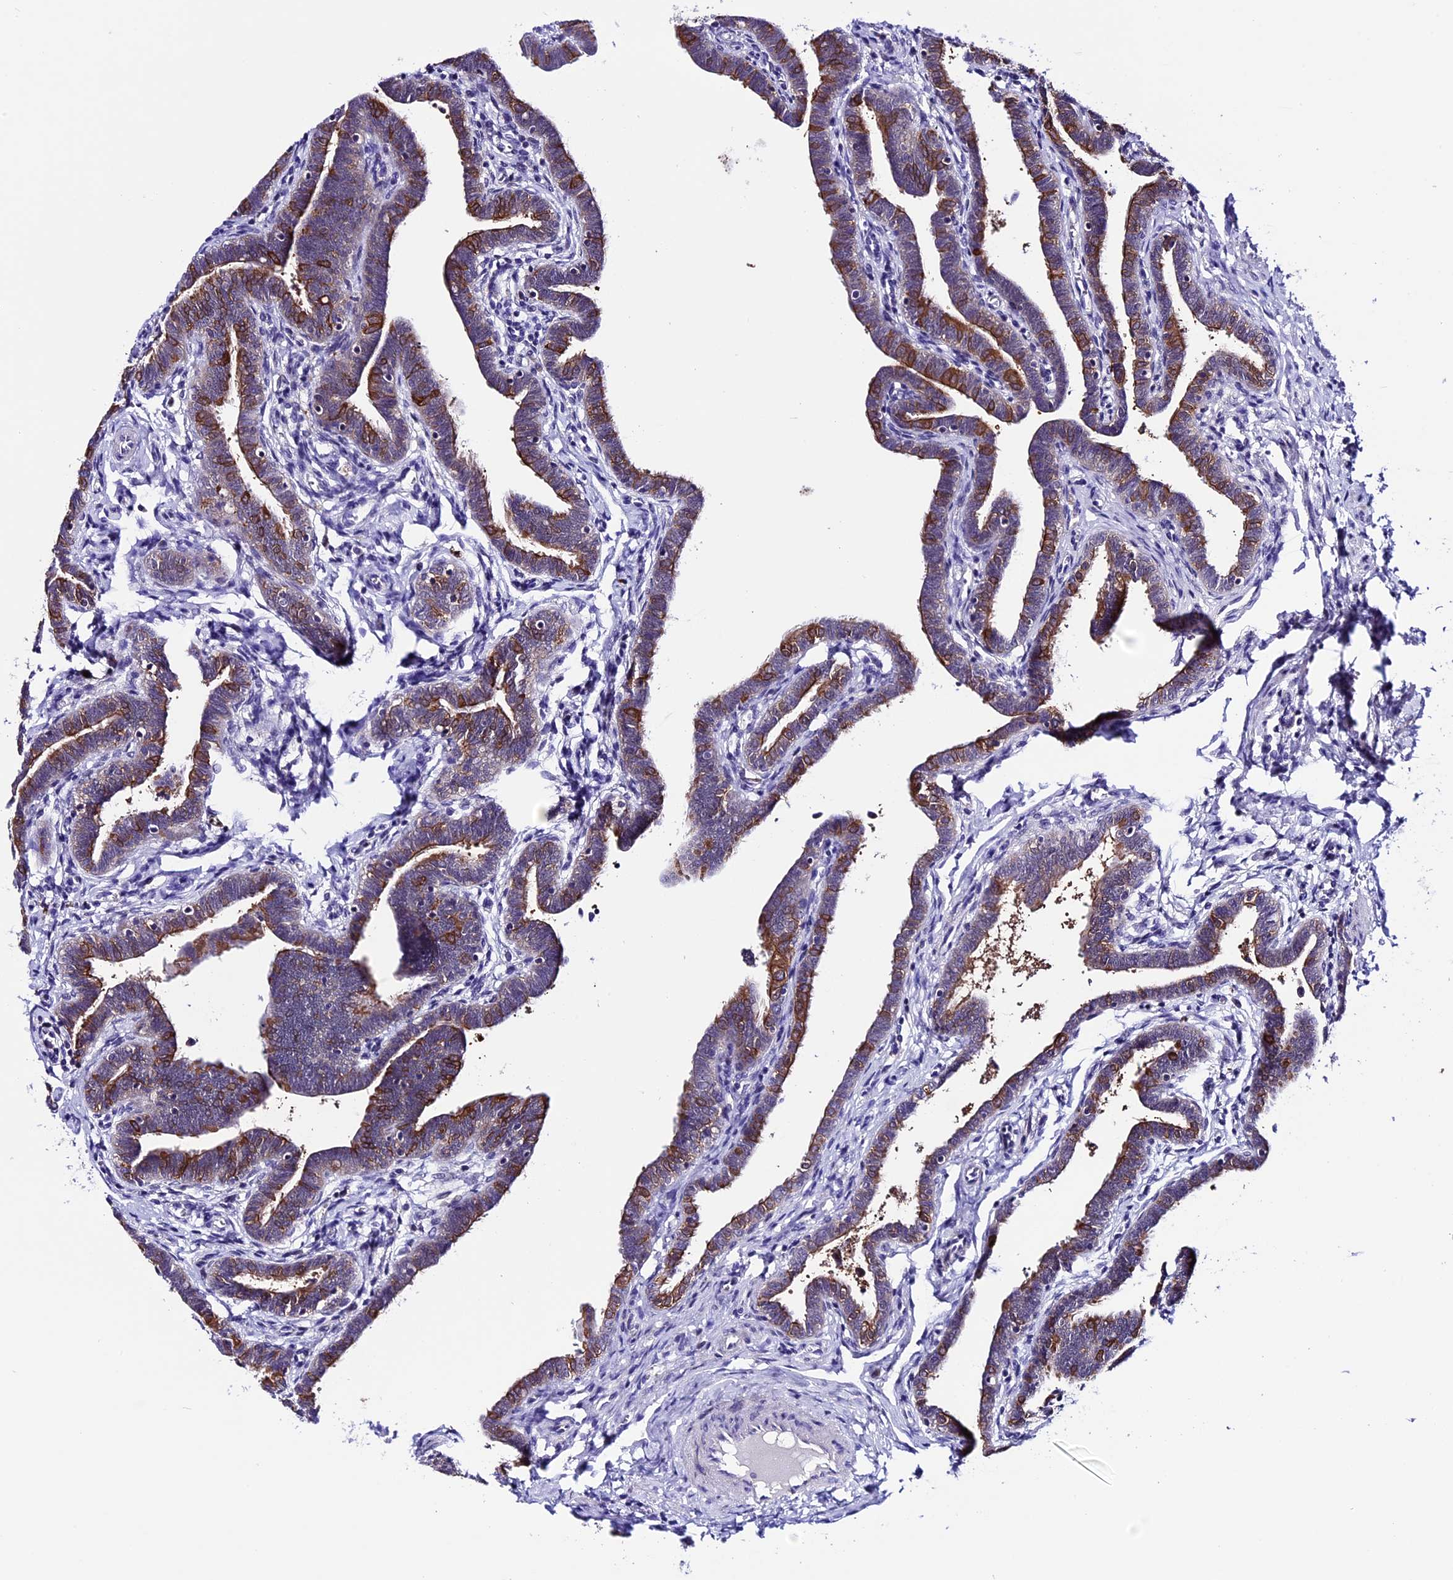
{"staining": {"intensity": "moderate", "quantity": ">75%", "location": "cytoplasmic/membranous"}, "tissue": "fallopian tube", "cell_type": "Glandular cells", "image_type": "normal", "snomed": [{"axis": "morphology", "description": "Normal tissue, NOS"}, {"axis": "topography", "description": "Fallopian tube"}], "caption": "Glandular cells reveal medium levels of moderate cytoplasmic/membranous positivity in approximately >75% of cells in normal fallopian tube. Nuclei are stained in blue.", "gene": "XKR7", "patient": {"sex": "female", "age": 36}}